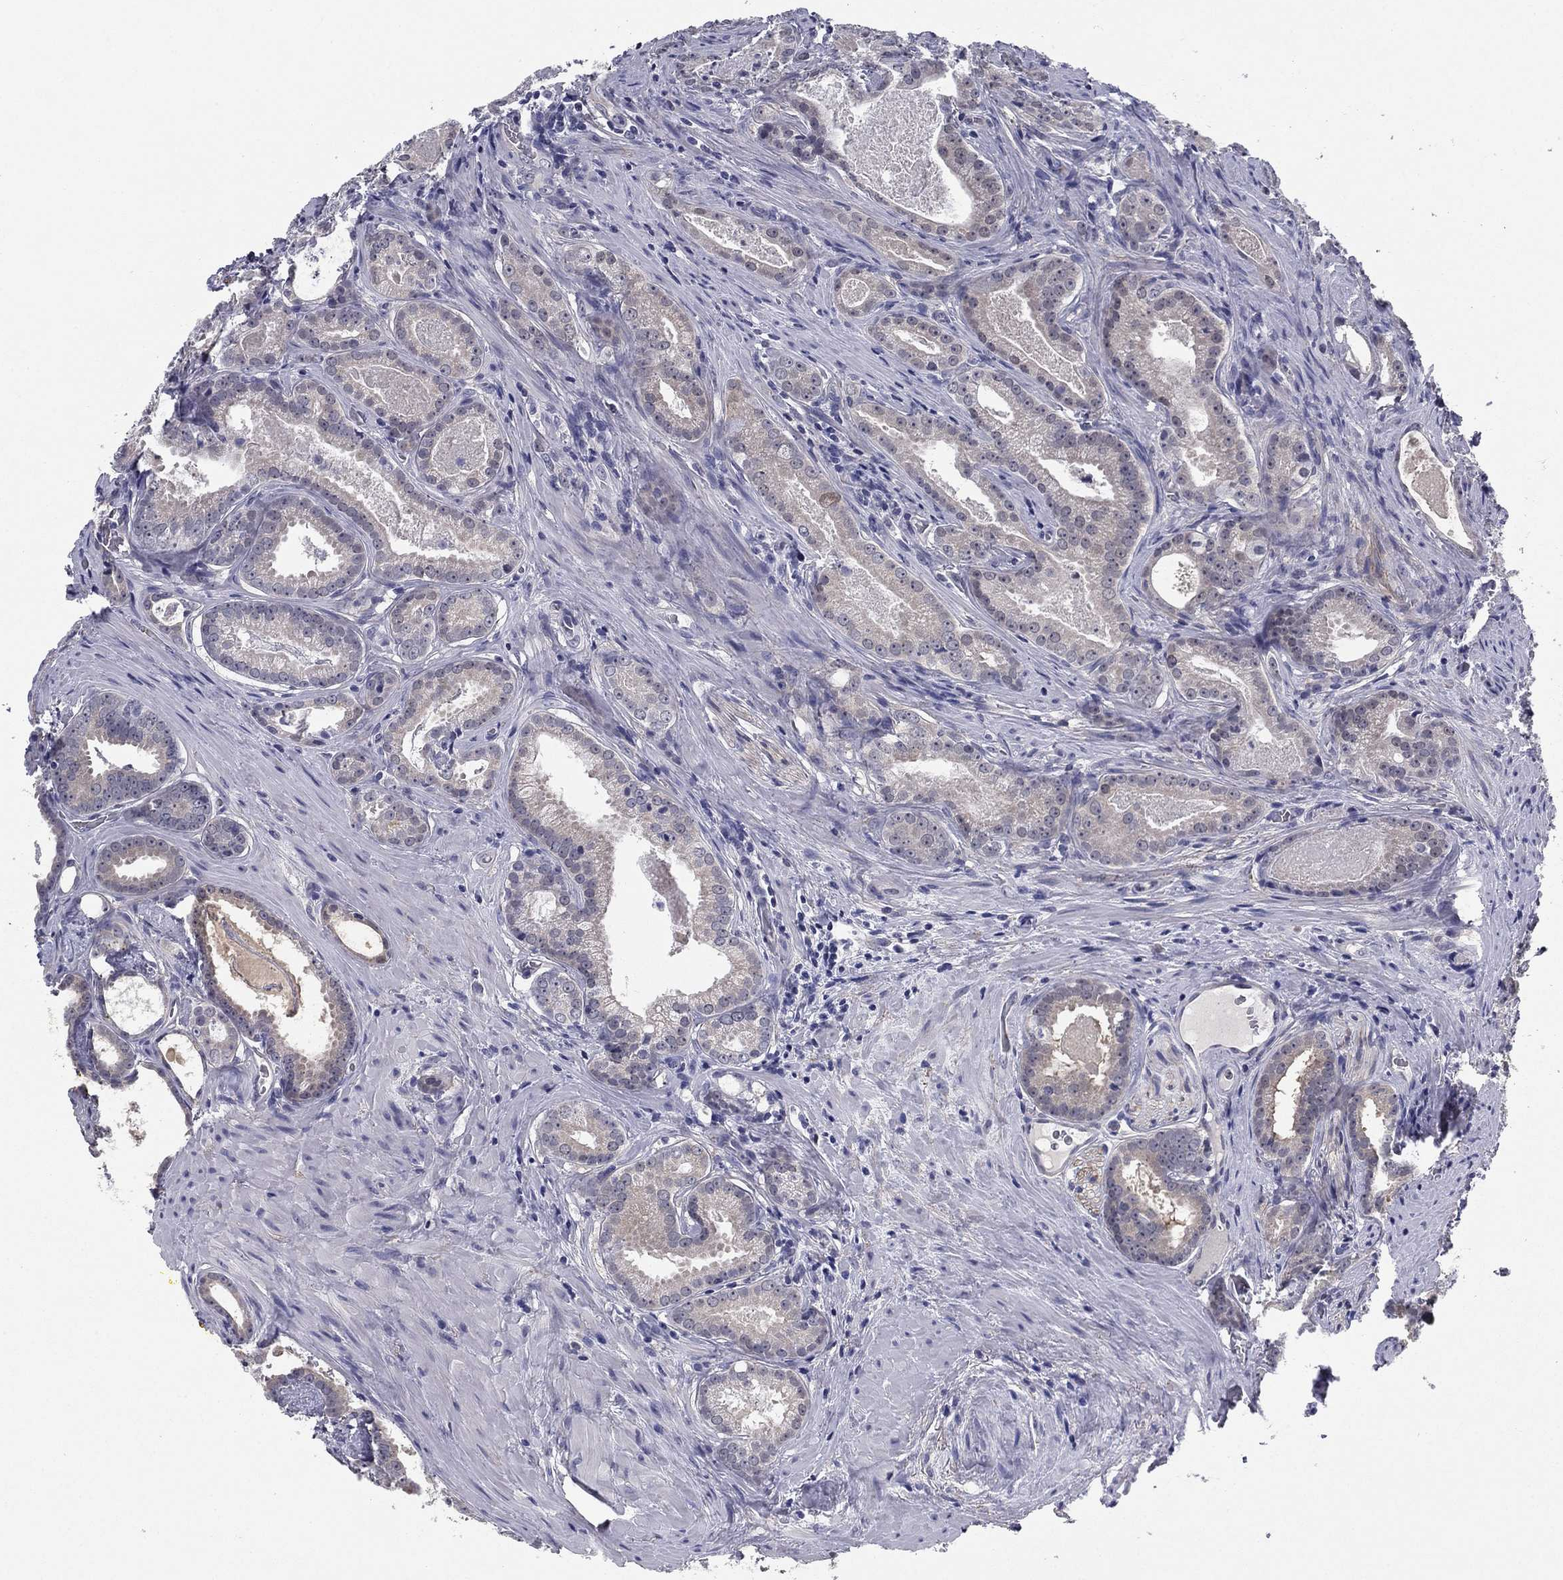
{"staining": {"intensity": "negative", "quantity": "none", "location": "none"}, "tissue": "prostate cancer", "cell_type": "Tumor cells", "image_type": "cancer", "snomed": [{"axis": "morphology", "description": "Adenocarcinoma, NOS"}, {"axis": "topography", "description": "Prostate"}], "caption": "Tumor cells are negative for brown protein staining in prostate cancer (adenocarcinoma). (Brightfield microscopy of DAB (3,3'-diaminobenzidine) IHC at high magnification).", "gene": "REXO5", "patient": {"sex": "male", "age": 61}}